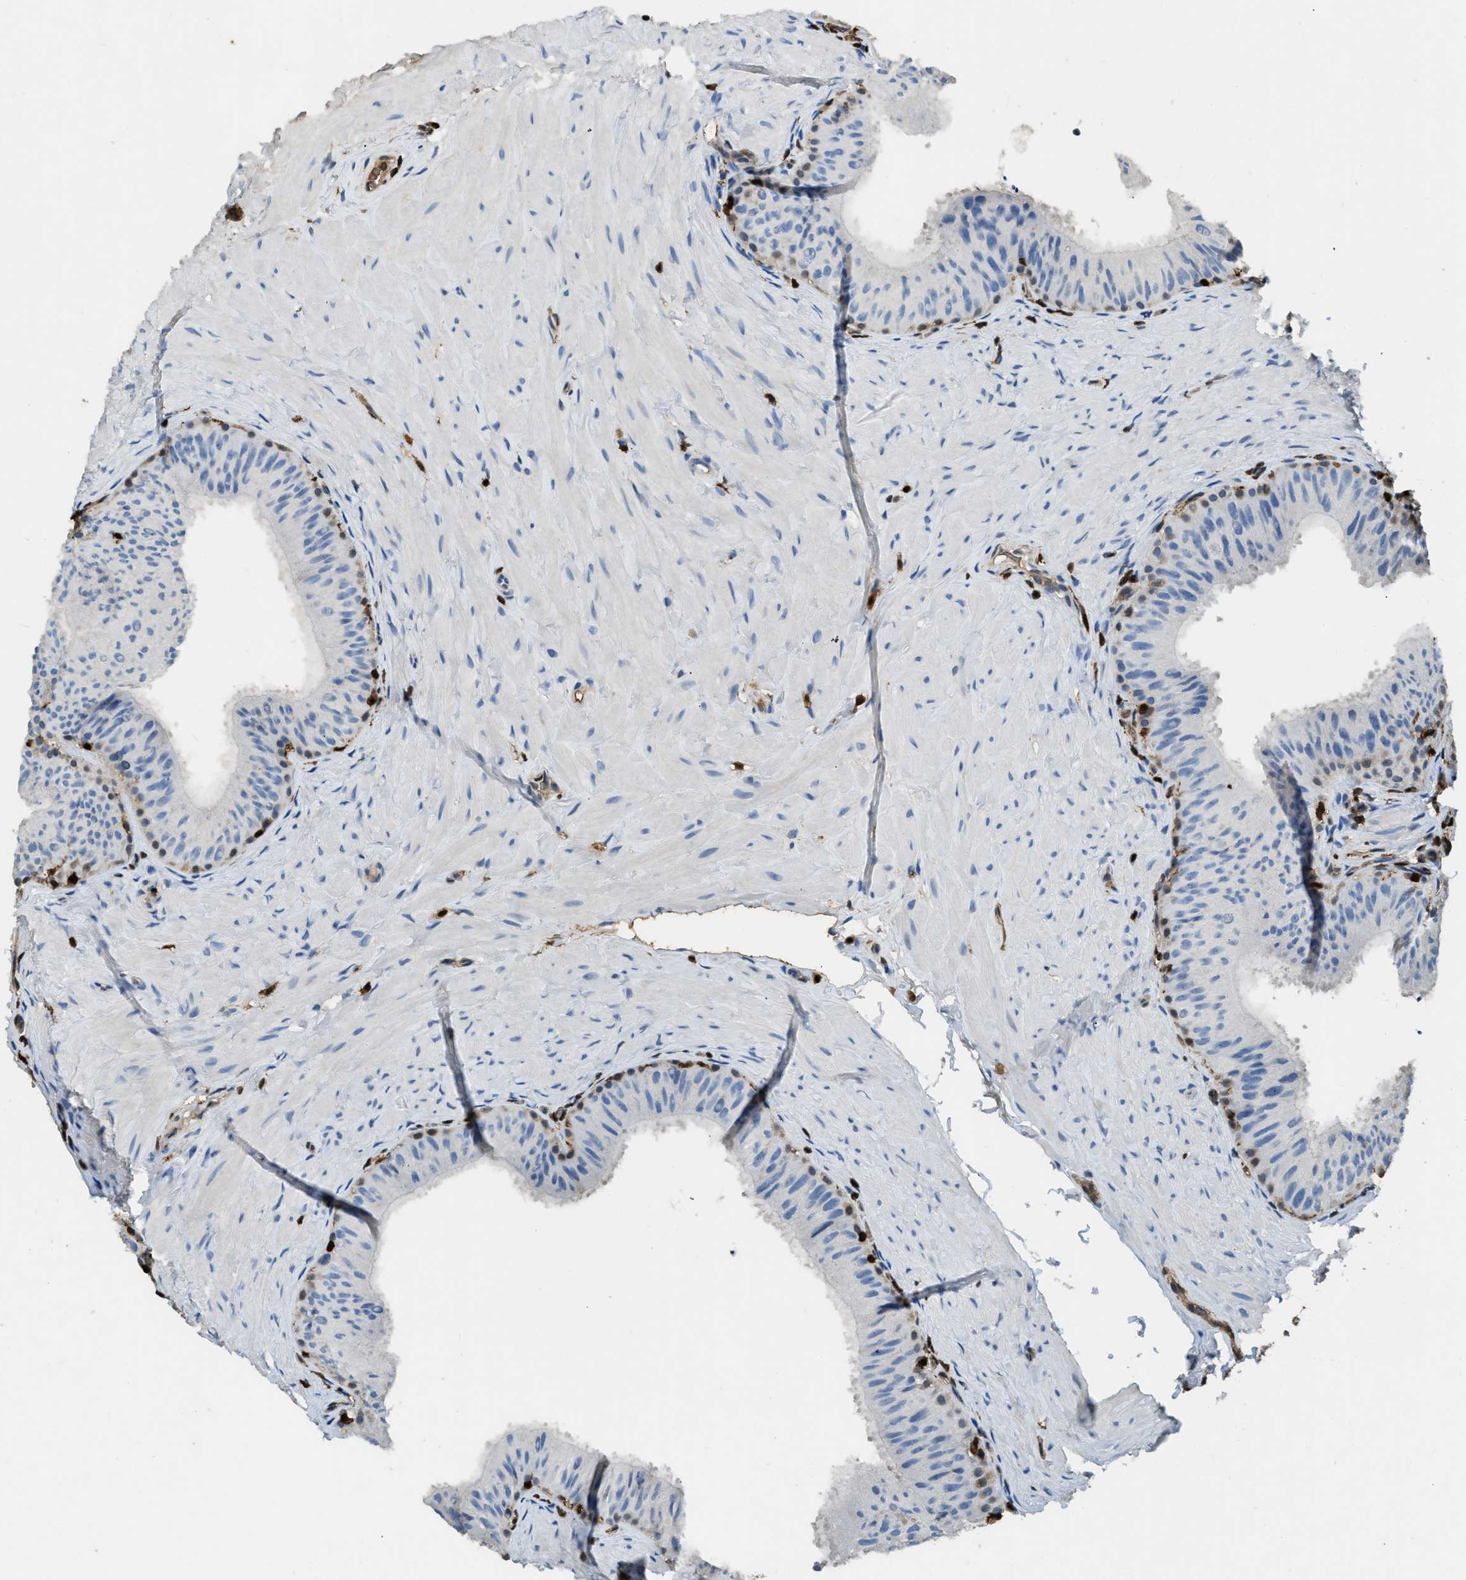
{"staining": {"intensity": "negative", "quantity": "none", "location": "none"}, "tissue": "epididymis", "cell_type": "Glandular cells", "image_type": "normal", "snomed": [{"axis": "morphology", "description": "Normal tissue, NOS"}, {"axis": "topography", "description": "Epididymis"}], "caption": "This is an IHC histopathology image of benign human epididymis. There is no positivity in glandular cells.", "gene": "ARHGDIB", "patient": {"sex": "male", "age": 34}}